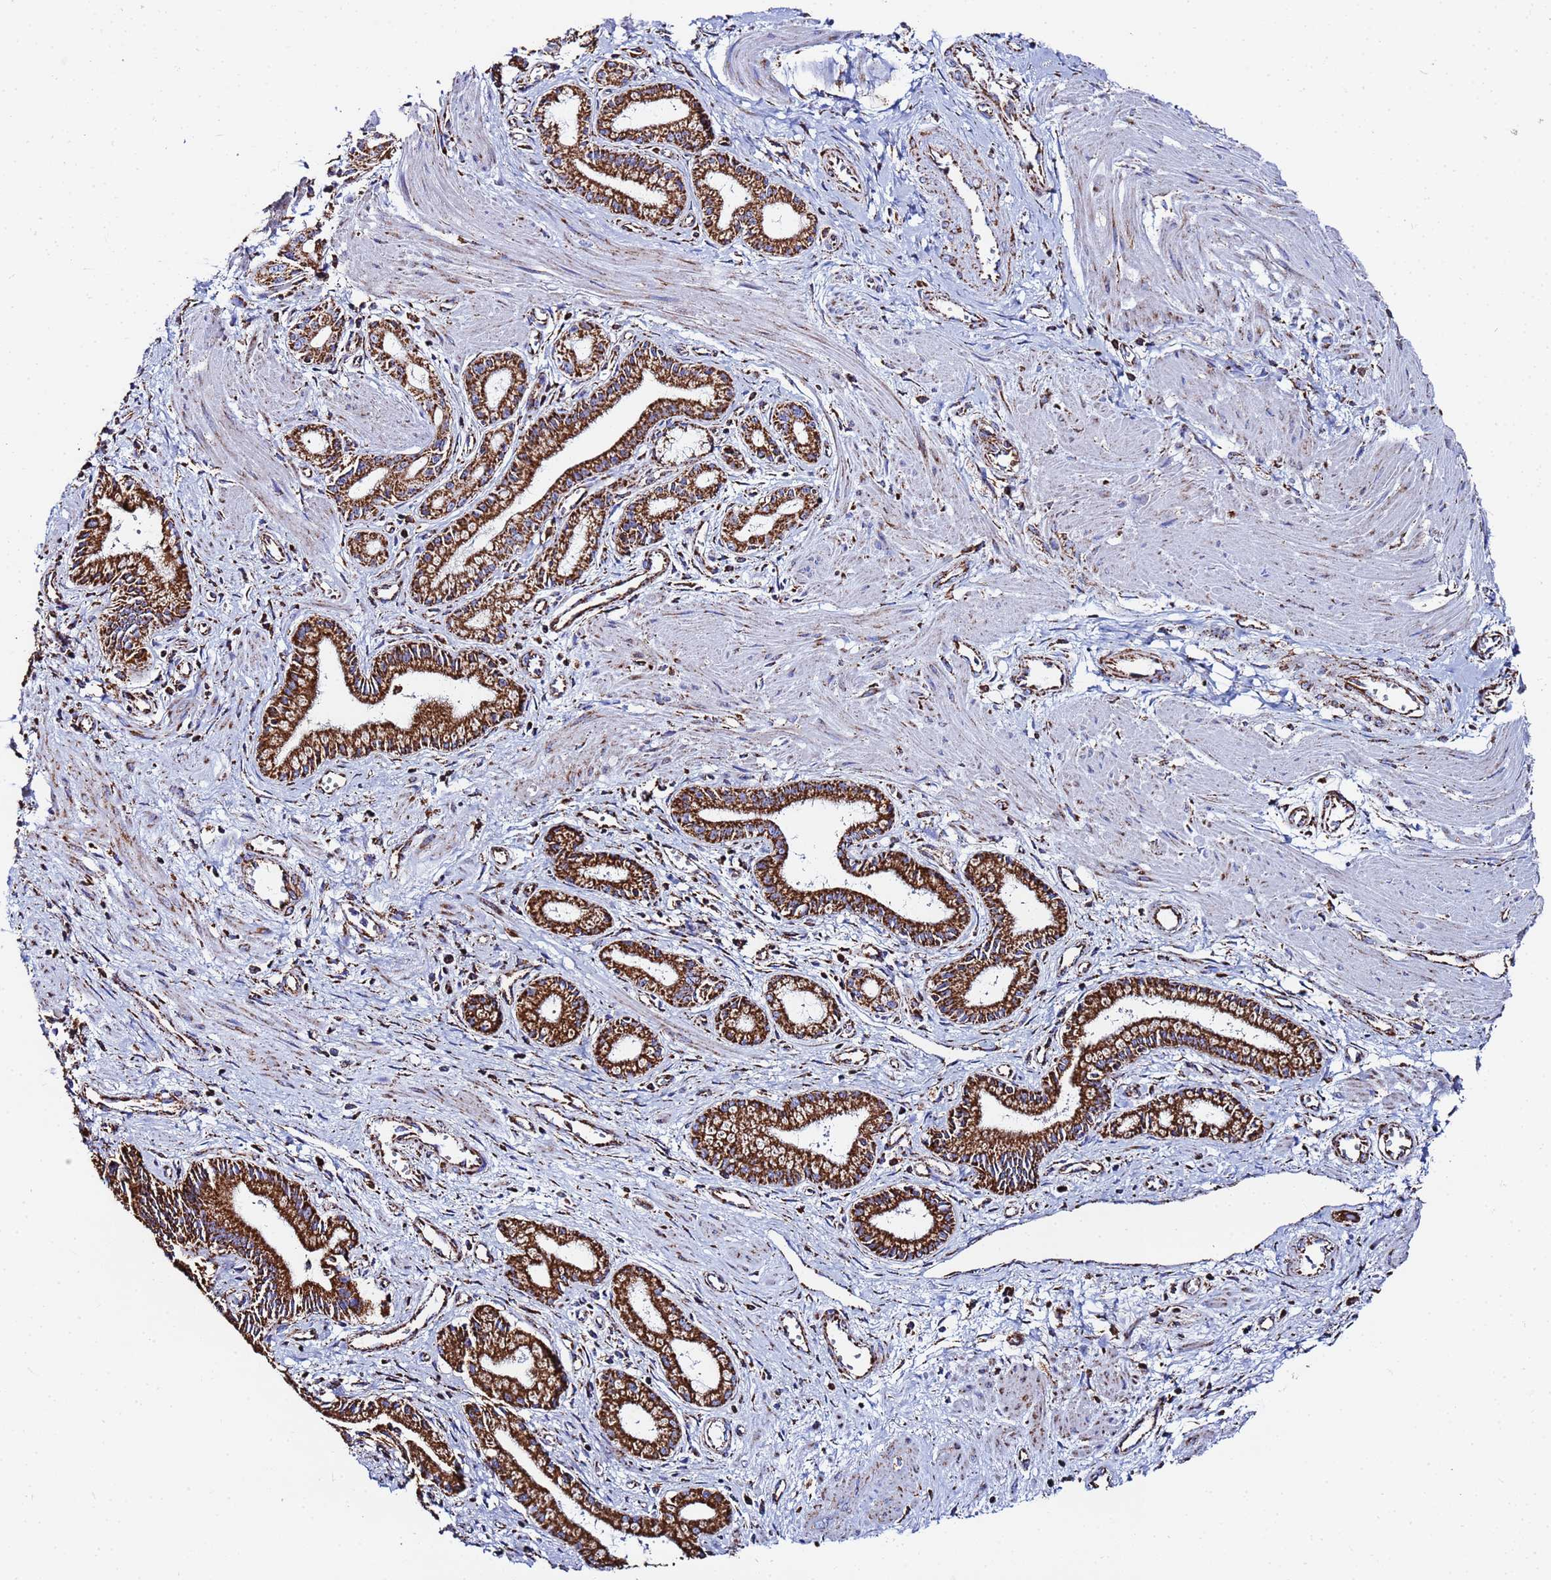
{"staining": {"intensity": "strong", "quantity": ">75%", "location": "cytoplasmic/membranous"}, "tissue": "pancreatic cancer", "cell_type": "Tumor cells", "image_type": "cancer", "snomed": [{"axis": "morphology", "description": "Adenocarcinoma, NOS"}, {"axis": "topography", "description": "Pancreas"}], "caption": "Immunohistochemical staining of human pancreatic adenocarcinoma shows strong cytoplasmic/membranous protein staining in approximately >75% of tumor cells.", "gene": "GLUD1", "patient": {"sex": "male", "age": 78}}